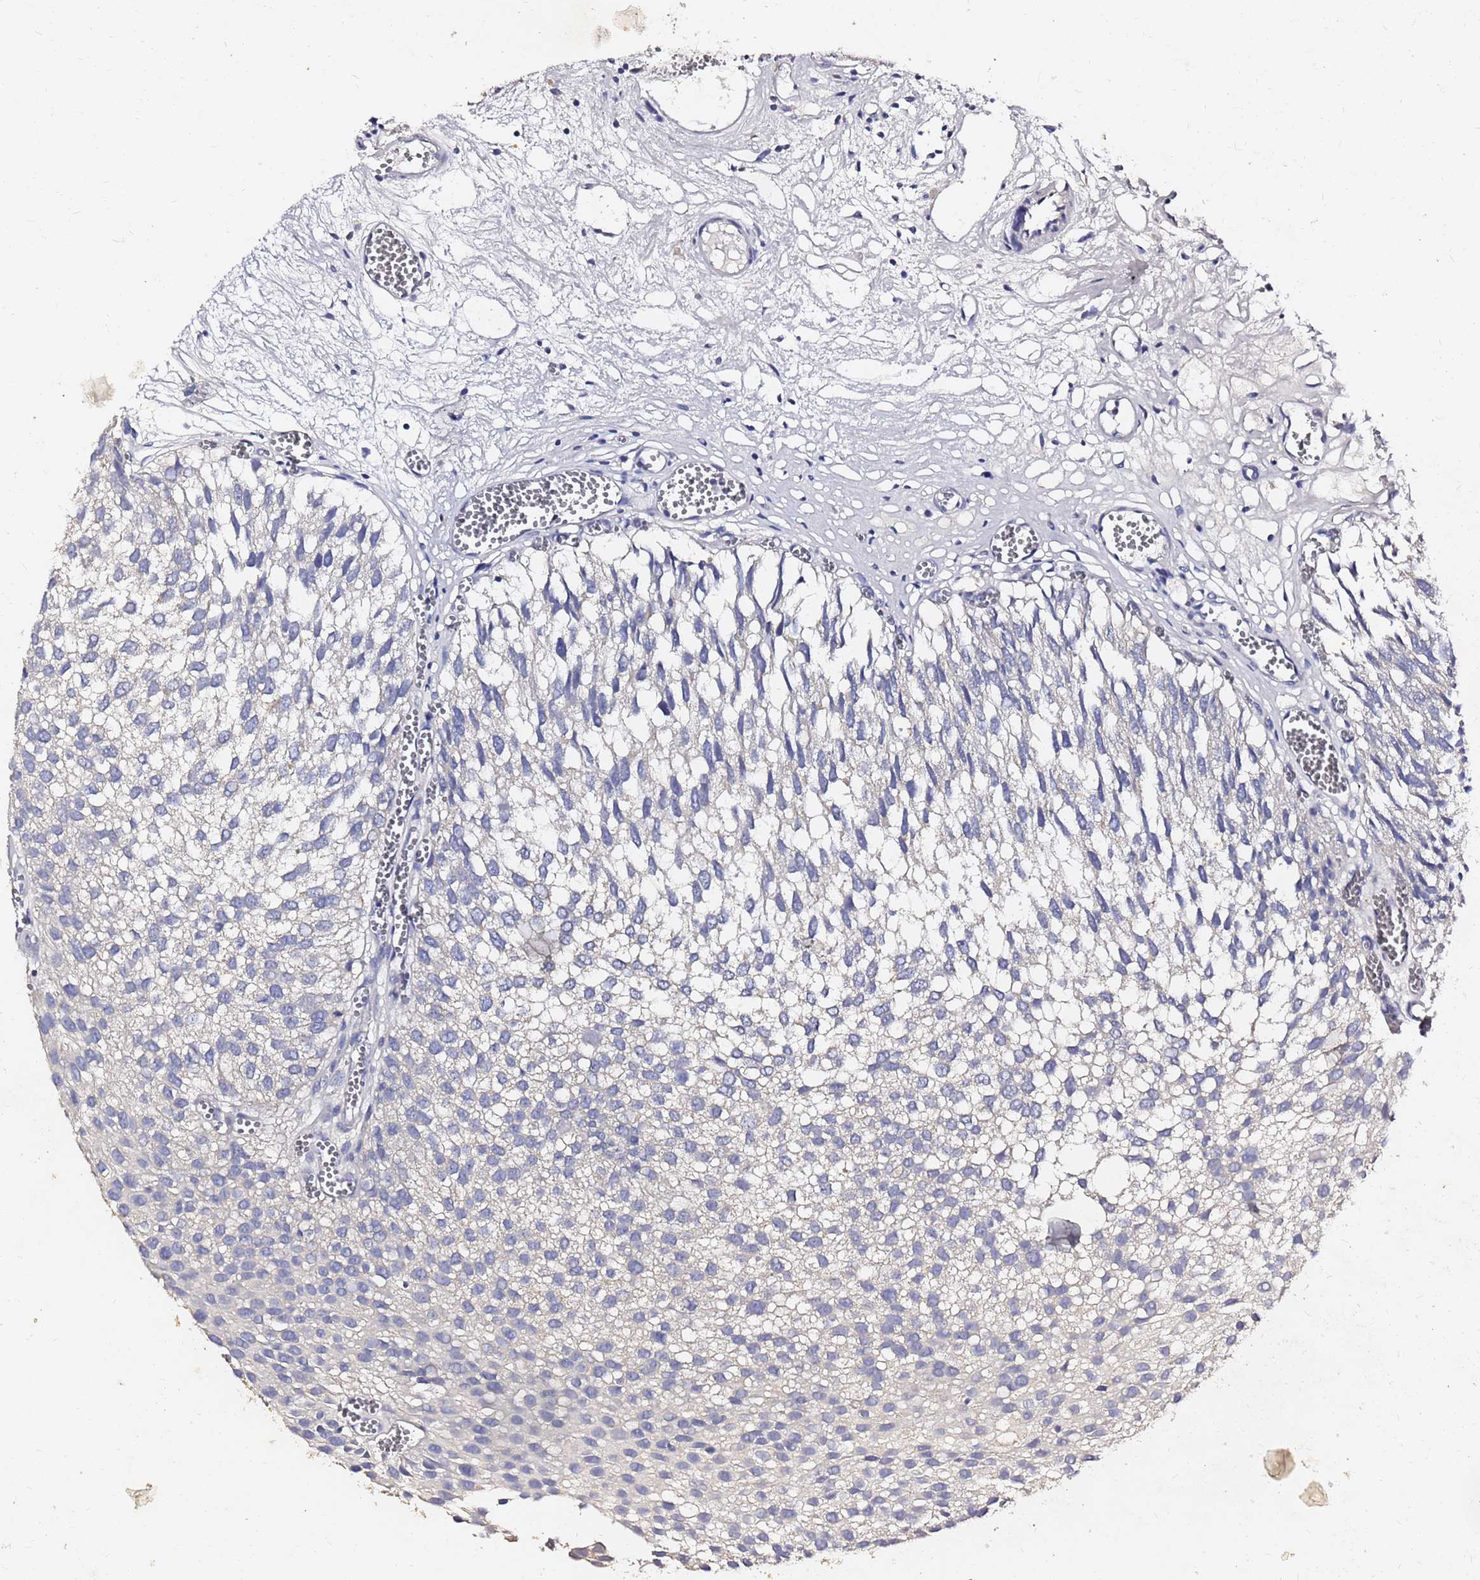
{"staining": {"intensity": "negative", "quantity": "none", "location": "none"}, "tissue": "urothelial cancer", "cell_type": "Tumor cells", "image_type": "cancer", "snomed": [{"axis": "morphology", "description": "Urothelial carcinoma, Low grade"}, {"axis": "topography", "description": "Urinary bladder"}], "caption": "There is no significant staining in tumor cells of low-grade urothelial carcinoma.", "gene": "FAM183A", "patient": {"sex": "male", "age": 88}}